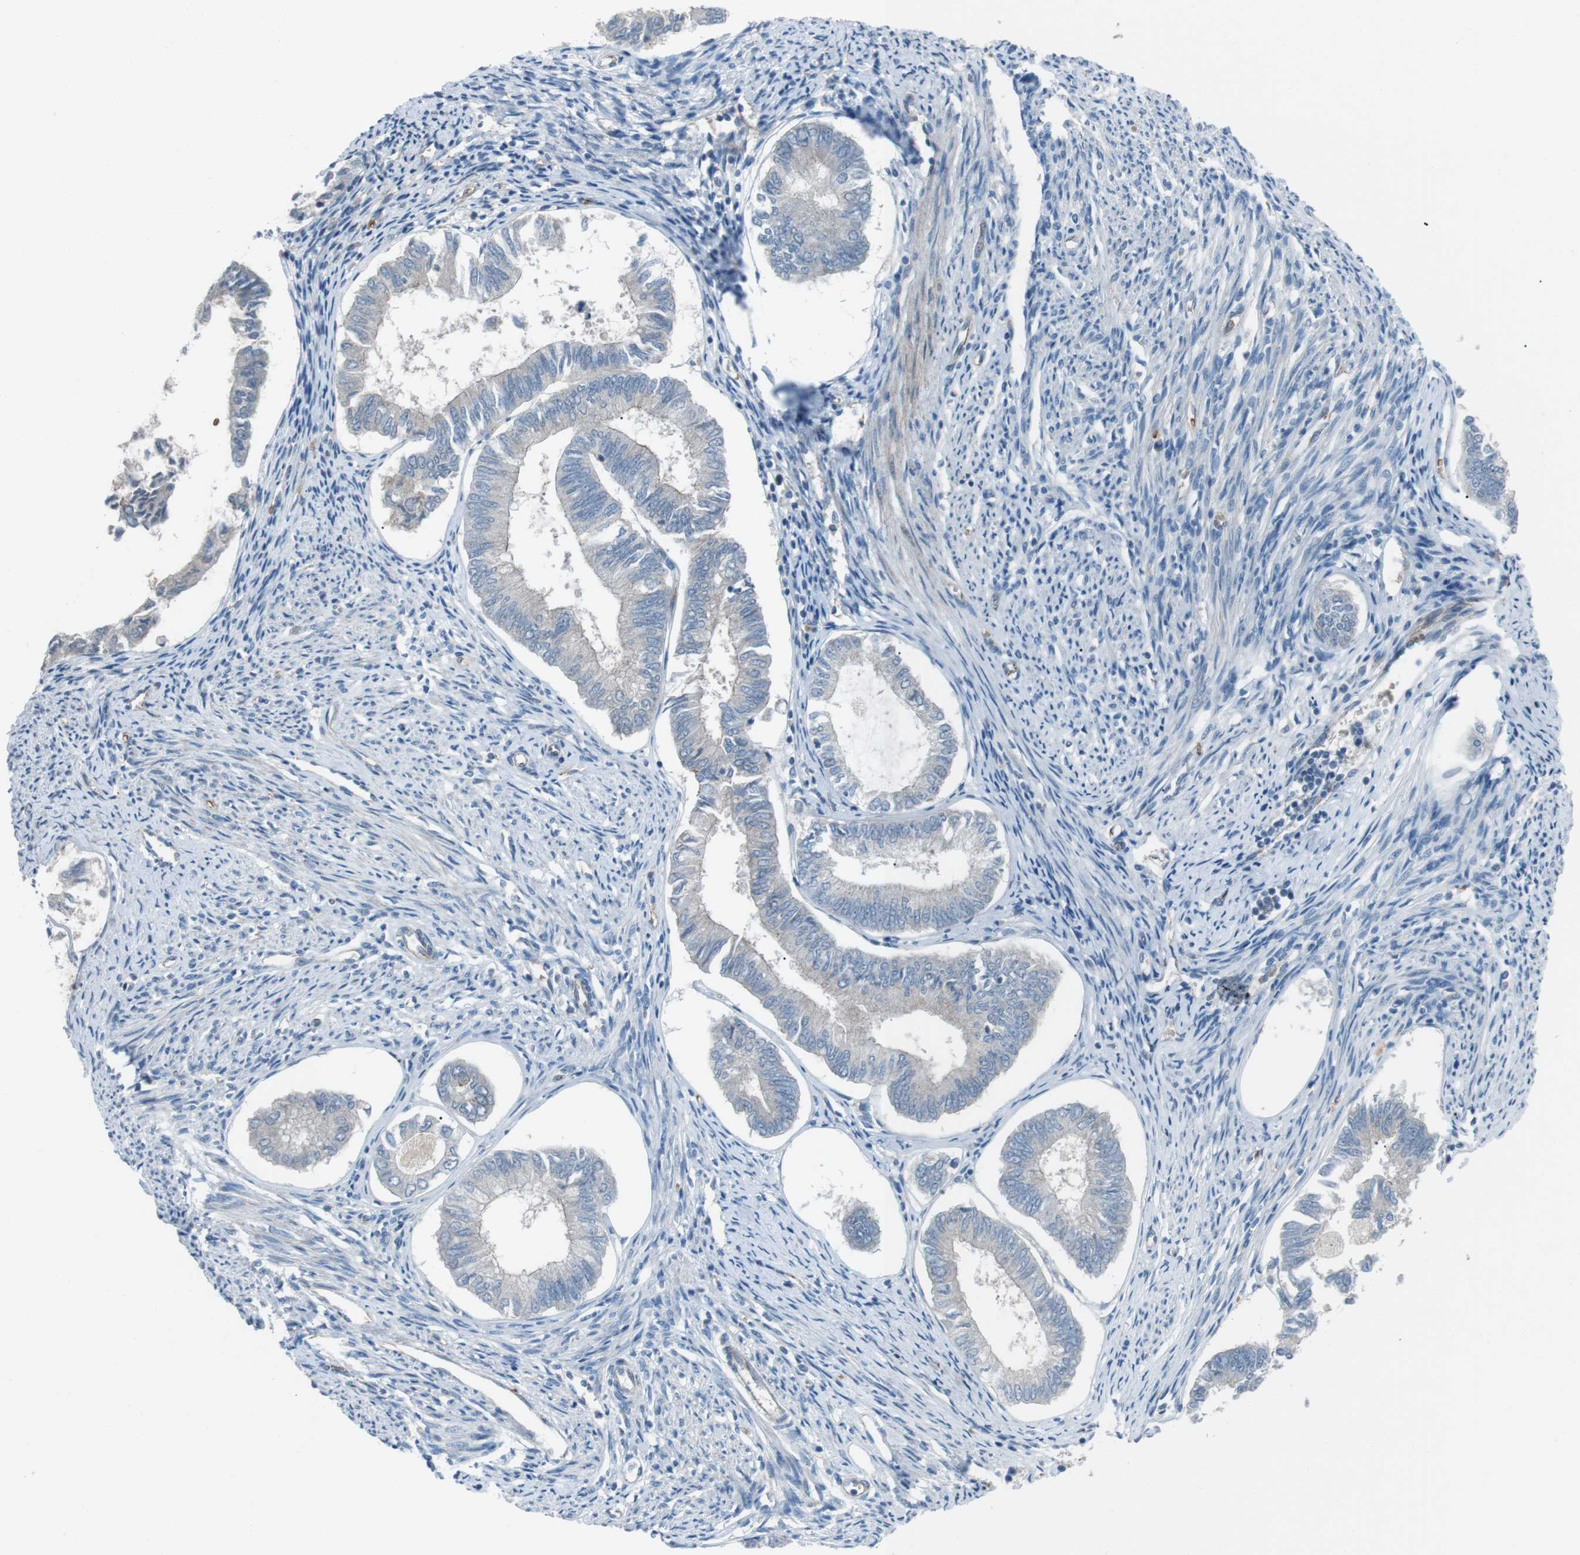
{"staining": {"intensity": "weak", "quantity": "<25%", "location": "cytoplasmic/membranous"}, "tissue": "endometrial cancer", "cell_type": "Tumor cells", "image_type": "cancer", "snomed": [{"axis": "morphology", "description": "Adenocarcinoma, NOS"}, {"axis": "topography", "description": "Endometrium"}], "caption": "Endometrial adenocarcinoma stained for a protein using IHC displays no positivity tumor cells.", "gene": "SPTA1", "patient": {"sex": "female", "age": 86}}